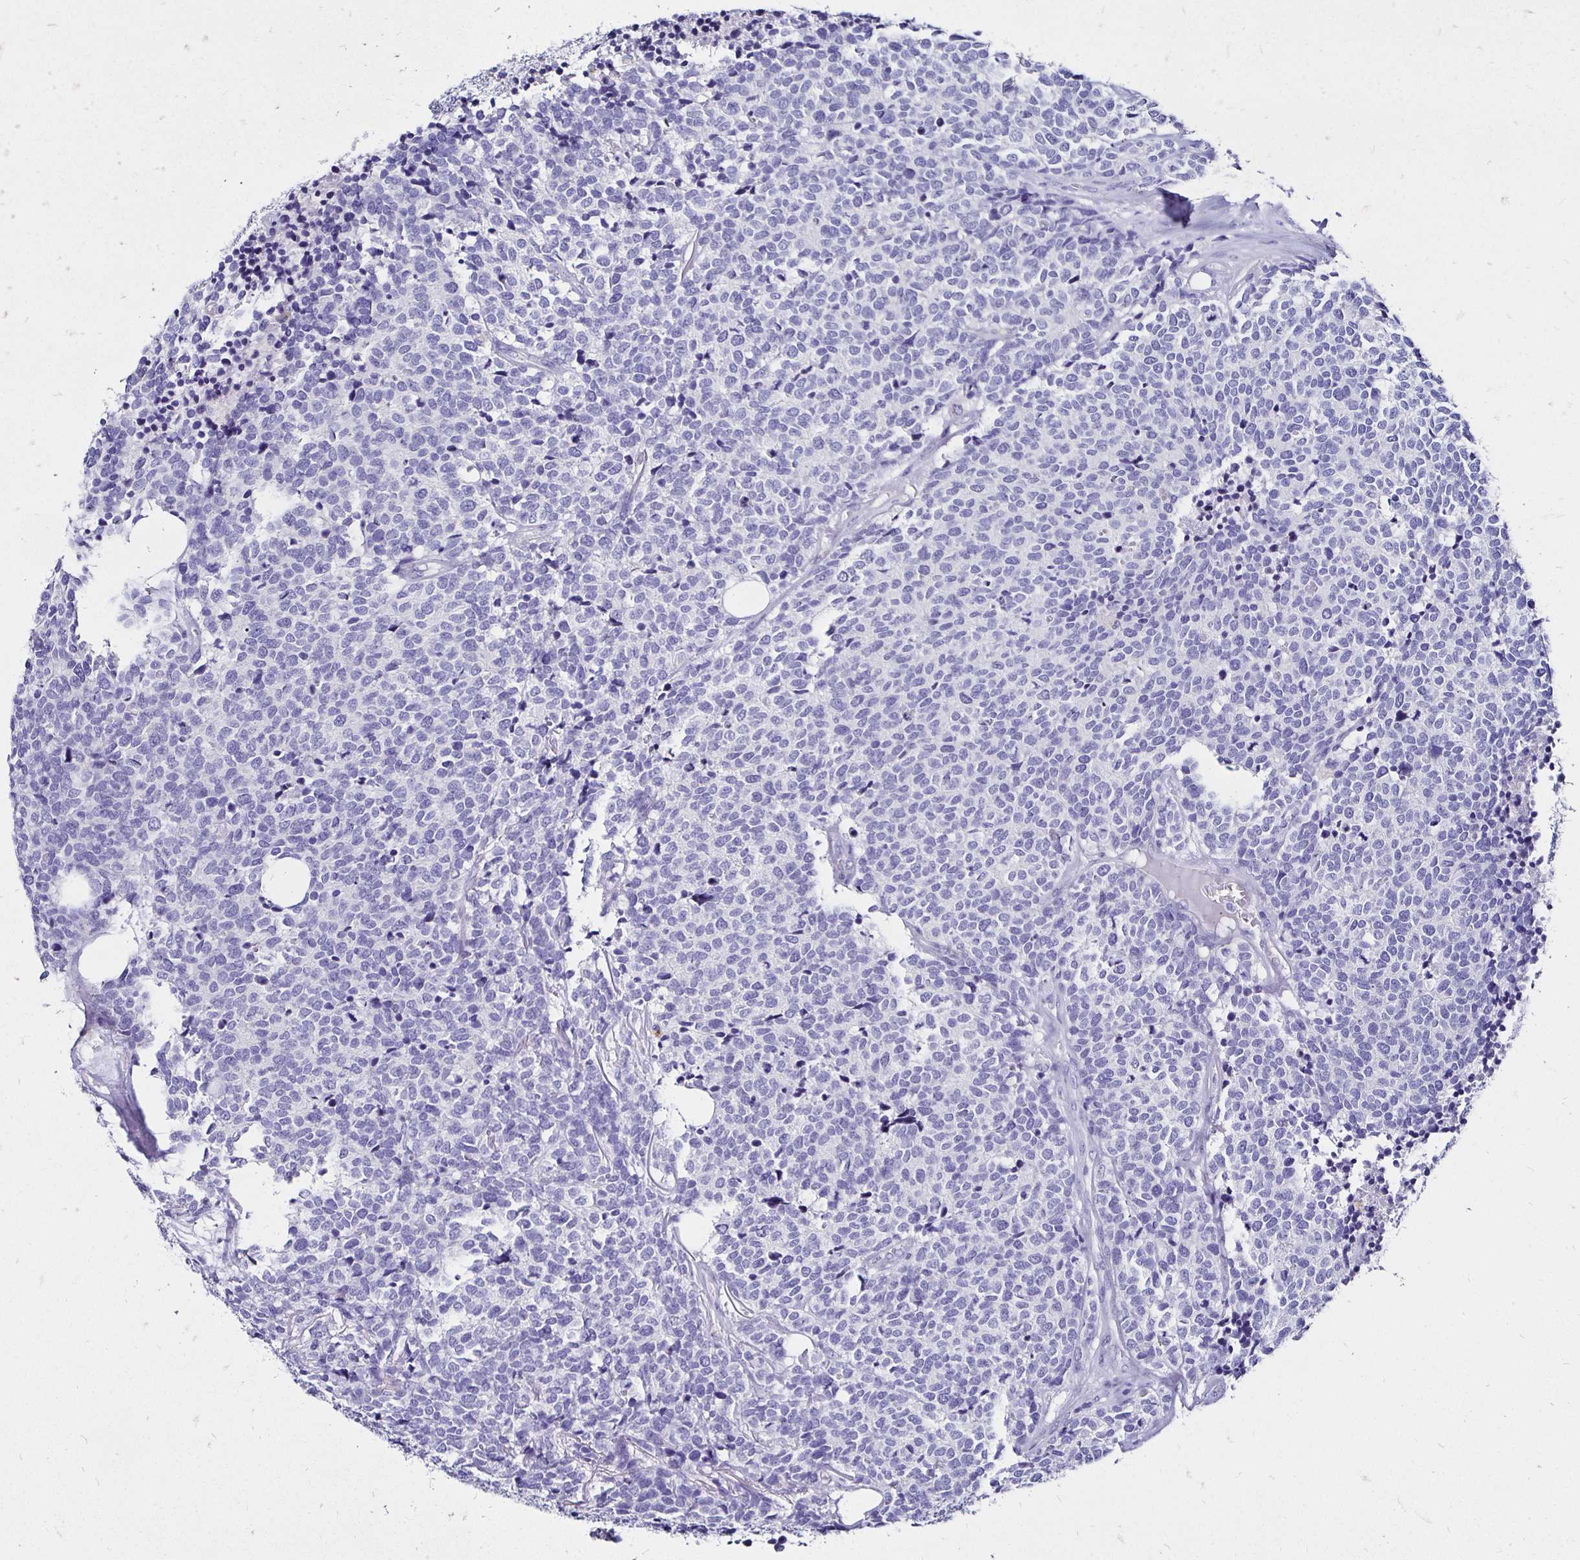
{"staining": {"intensity": "negative", "quantity": "none", "location": "none"}, "tissue": "carcinoid", "cell_type": "Tumor cells", "image_type": "cancer", "snomed": [{"axis": "morphology", "description": "Carcinoid, malignant, NOS"}, {"axis": "topography", "description": "Skin"}], "caption": "The IHC photomicrograph has no significant staining in tumor cells of carcinoid tissue.", "gene": "KCNT1", "patient": {"sex": "female", "age": 79}}